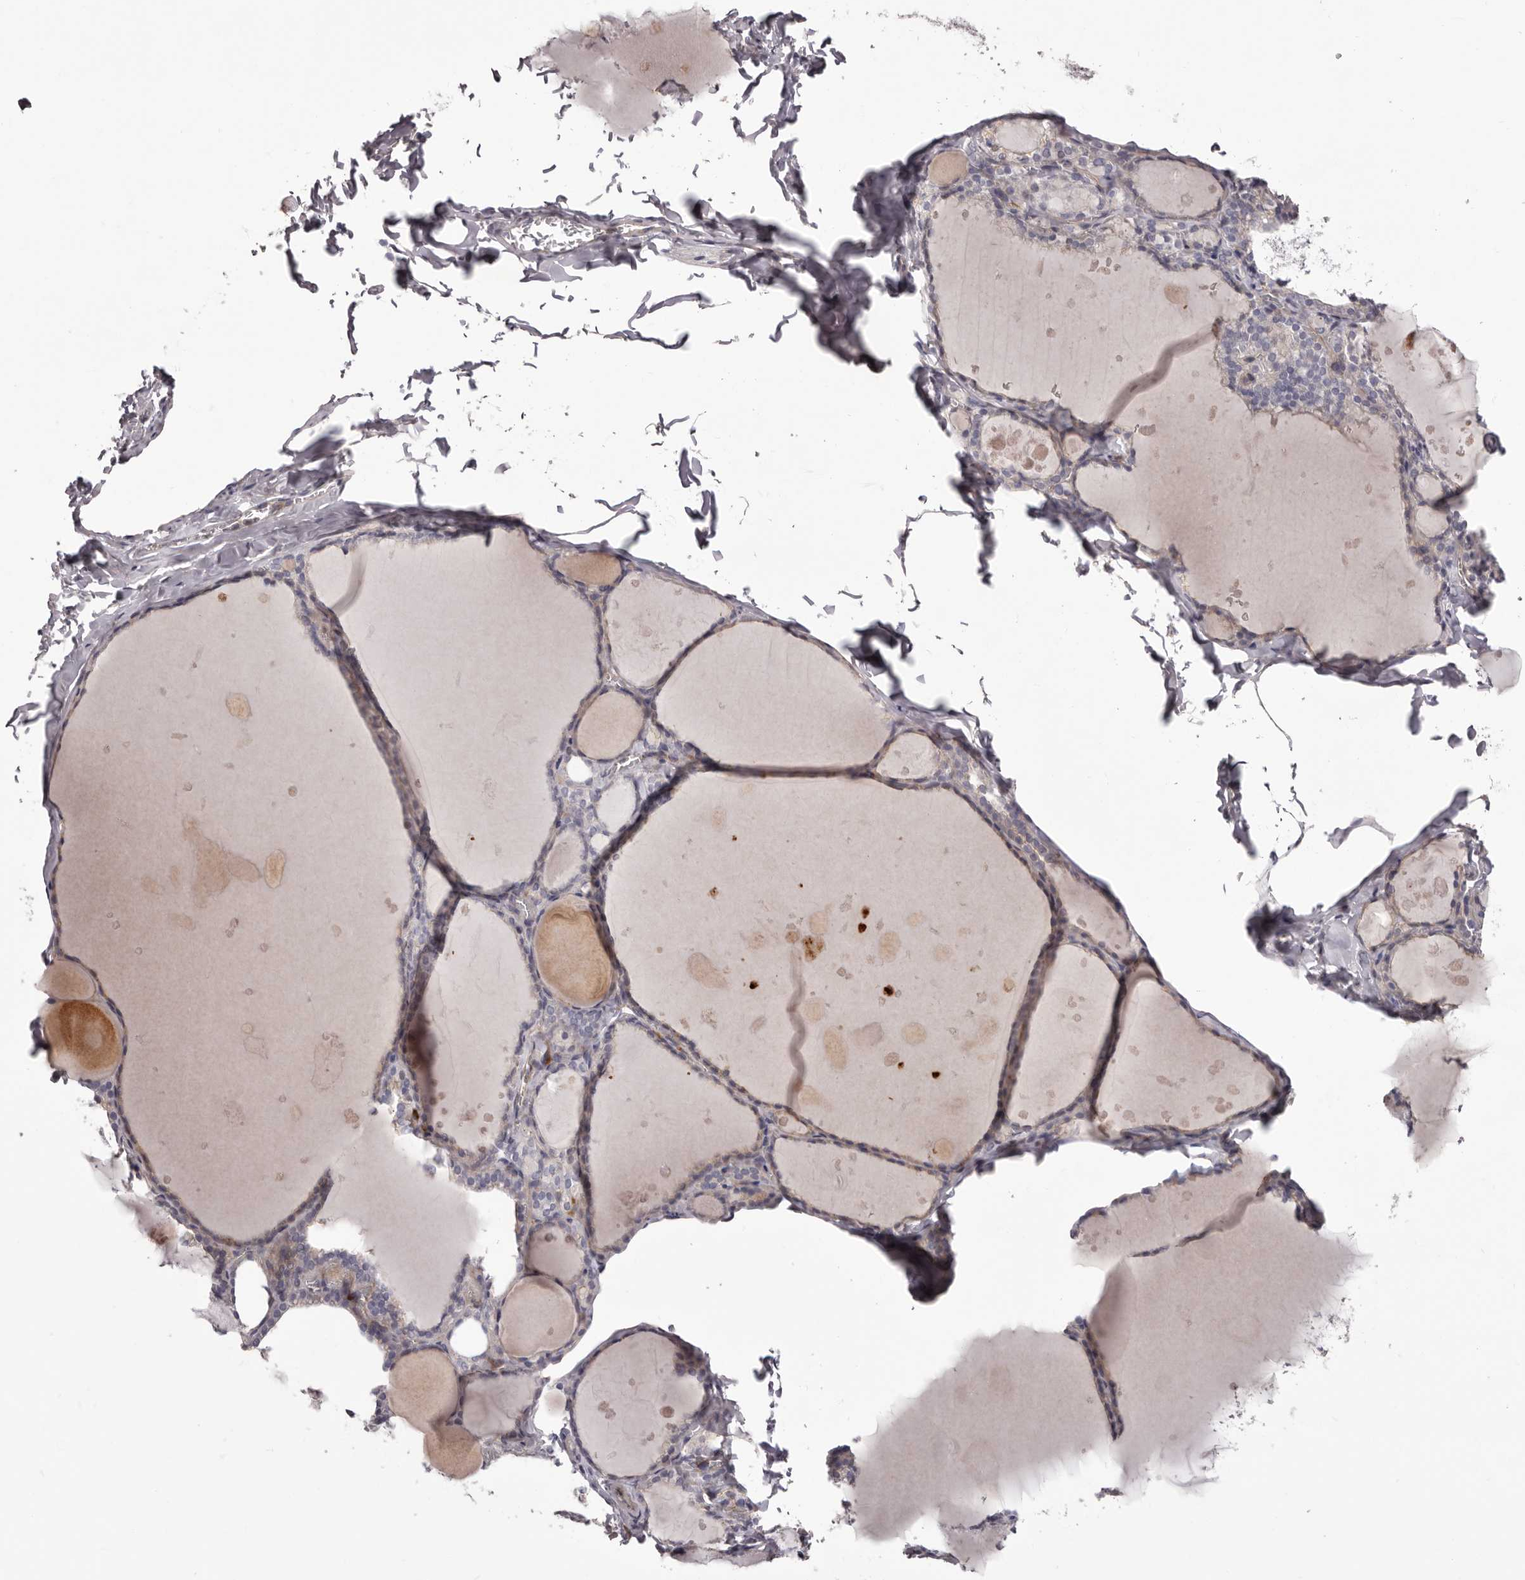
{"staining": {"intensity": "negative", "quantity": "none", "location": "none"}, "tissue": "thyroid gland", "cell_type": "Glandular cells", "image_type": "normal", "snomed": [{"axis": "morphology", "description": "Normal tissue, NOS"}, {"axis": "topography", "description": "Thyroid gland"}], "caption": "A high-resolution image shows immunohistochemistry staining of benign thyroid gland, which reveals no significant positivity in glandular cells. (IHC, brightfield microscopy, high magnification).", "gene": "PEG10", "patient": {"sex": "male", "age": 56}}